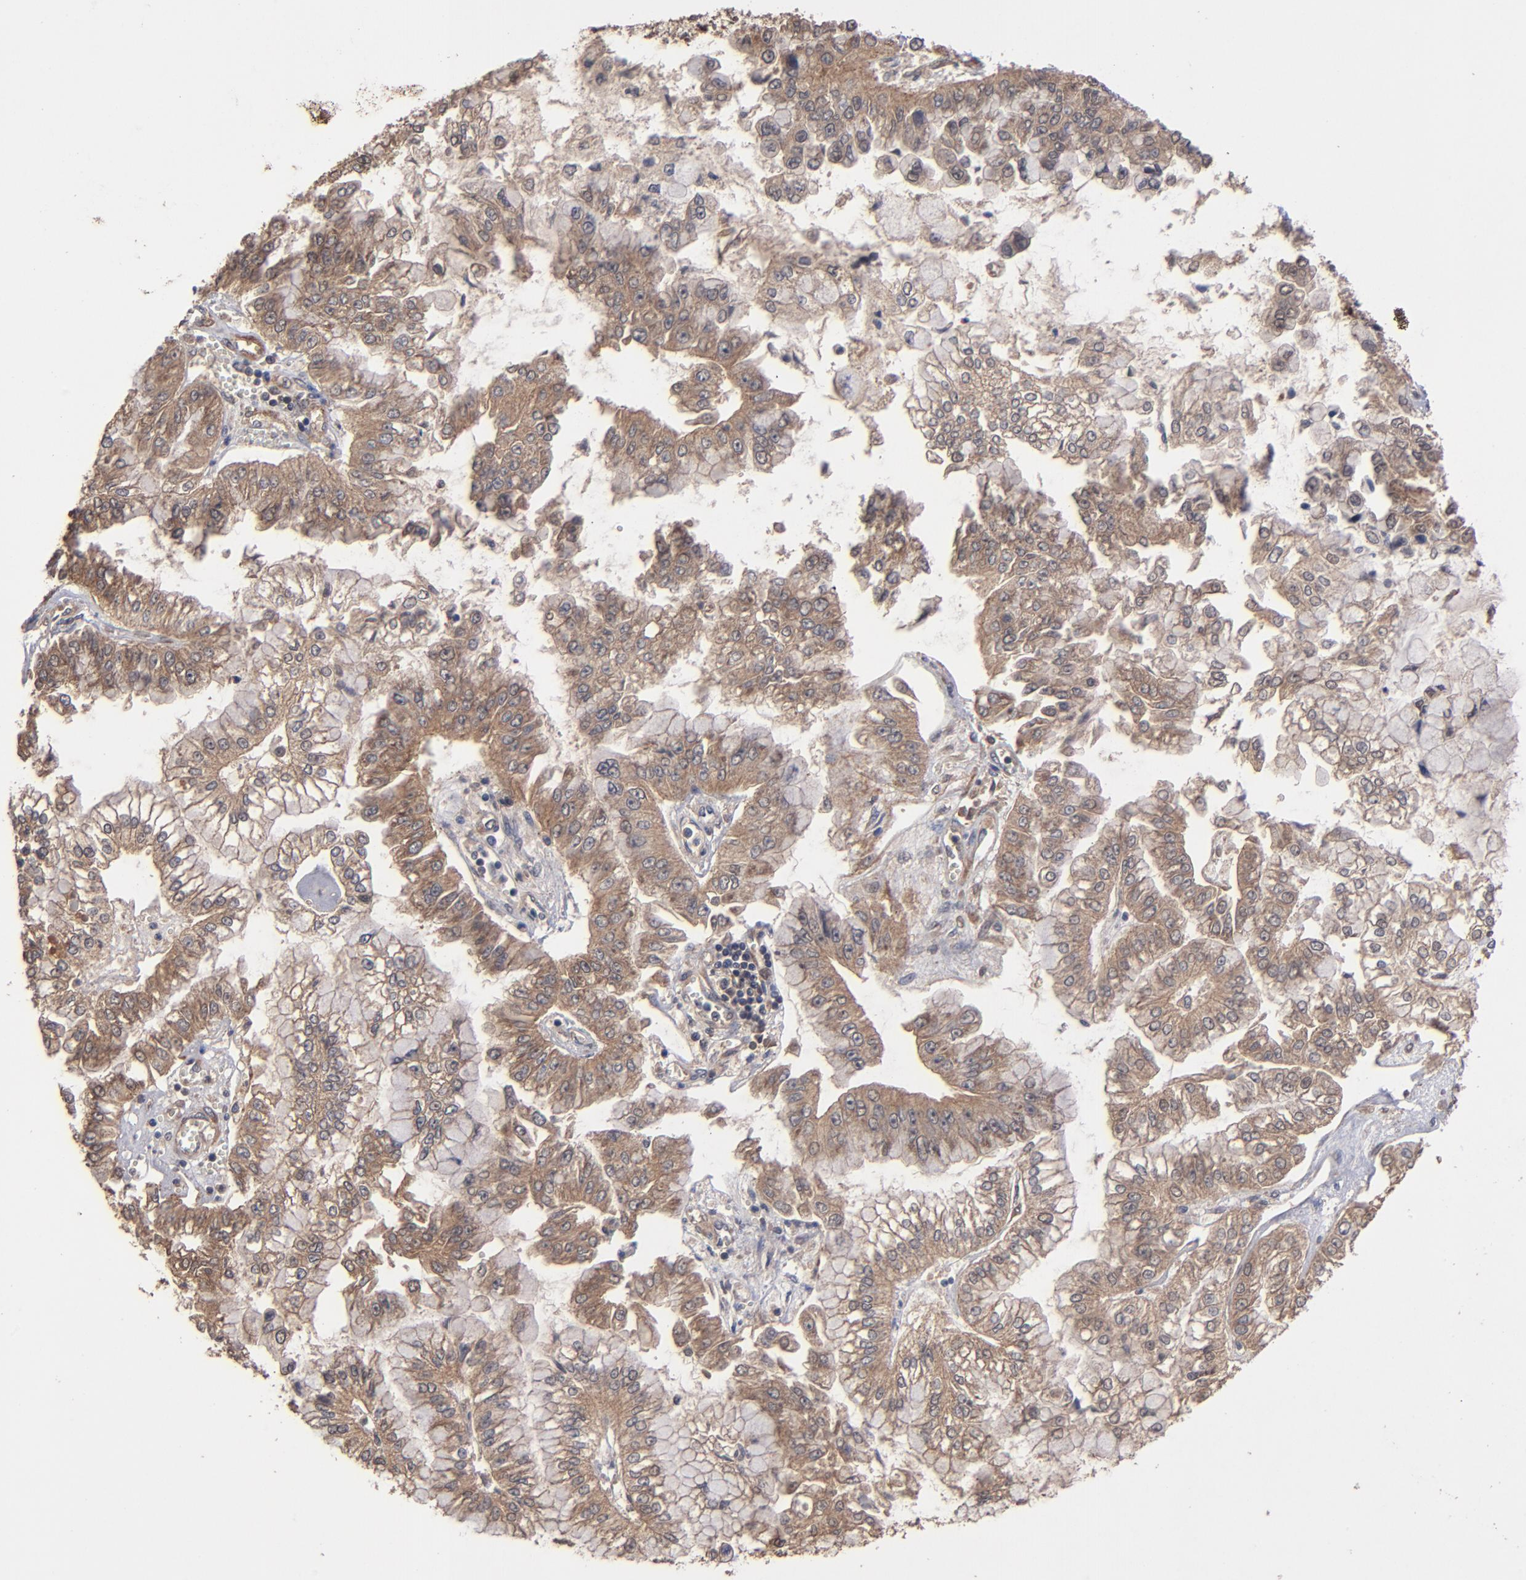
{"staining": {"intensity": "moderate", "quantity": ">75%", "location": "cytoplasmic/membranous"}, "tissue": "liver cancer", "cell_type": "Tumor cells", "image_type": "cancer", "snomed": [{"axis": "morphology", "description": "Cholangiocarcinoma"}, {"axis": "topography", "description": "Liver"}], "caption": "A brown stain highlights moderate cytoplasmic/membranous expression of a protein in human liver cancer (cholangiocarcinoma) tumor cells.", "gene": "BDKRB1", "patient": {"sex": "female", "age": 79}}